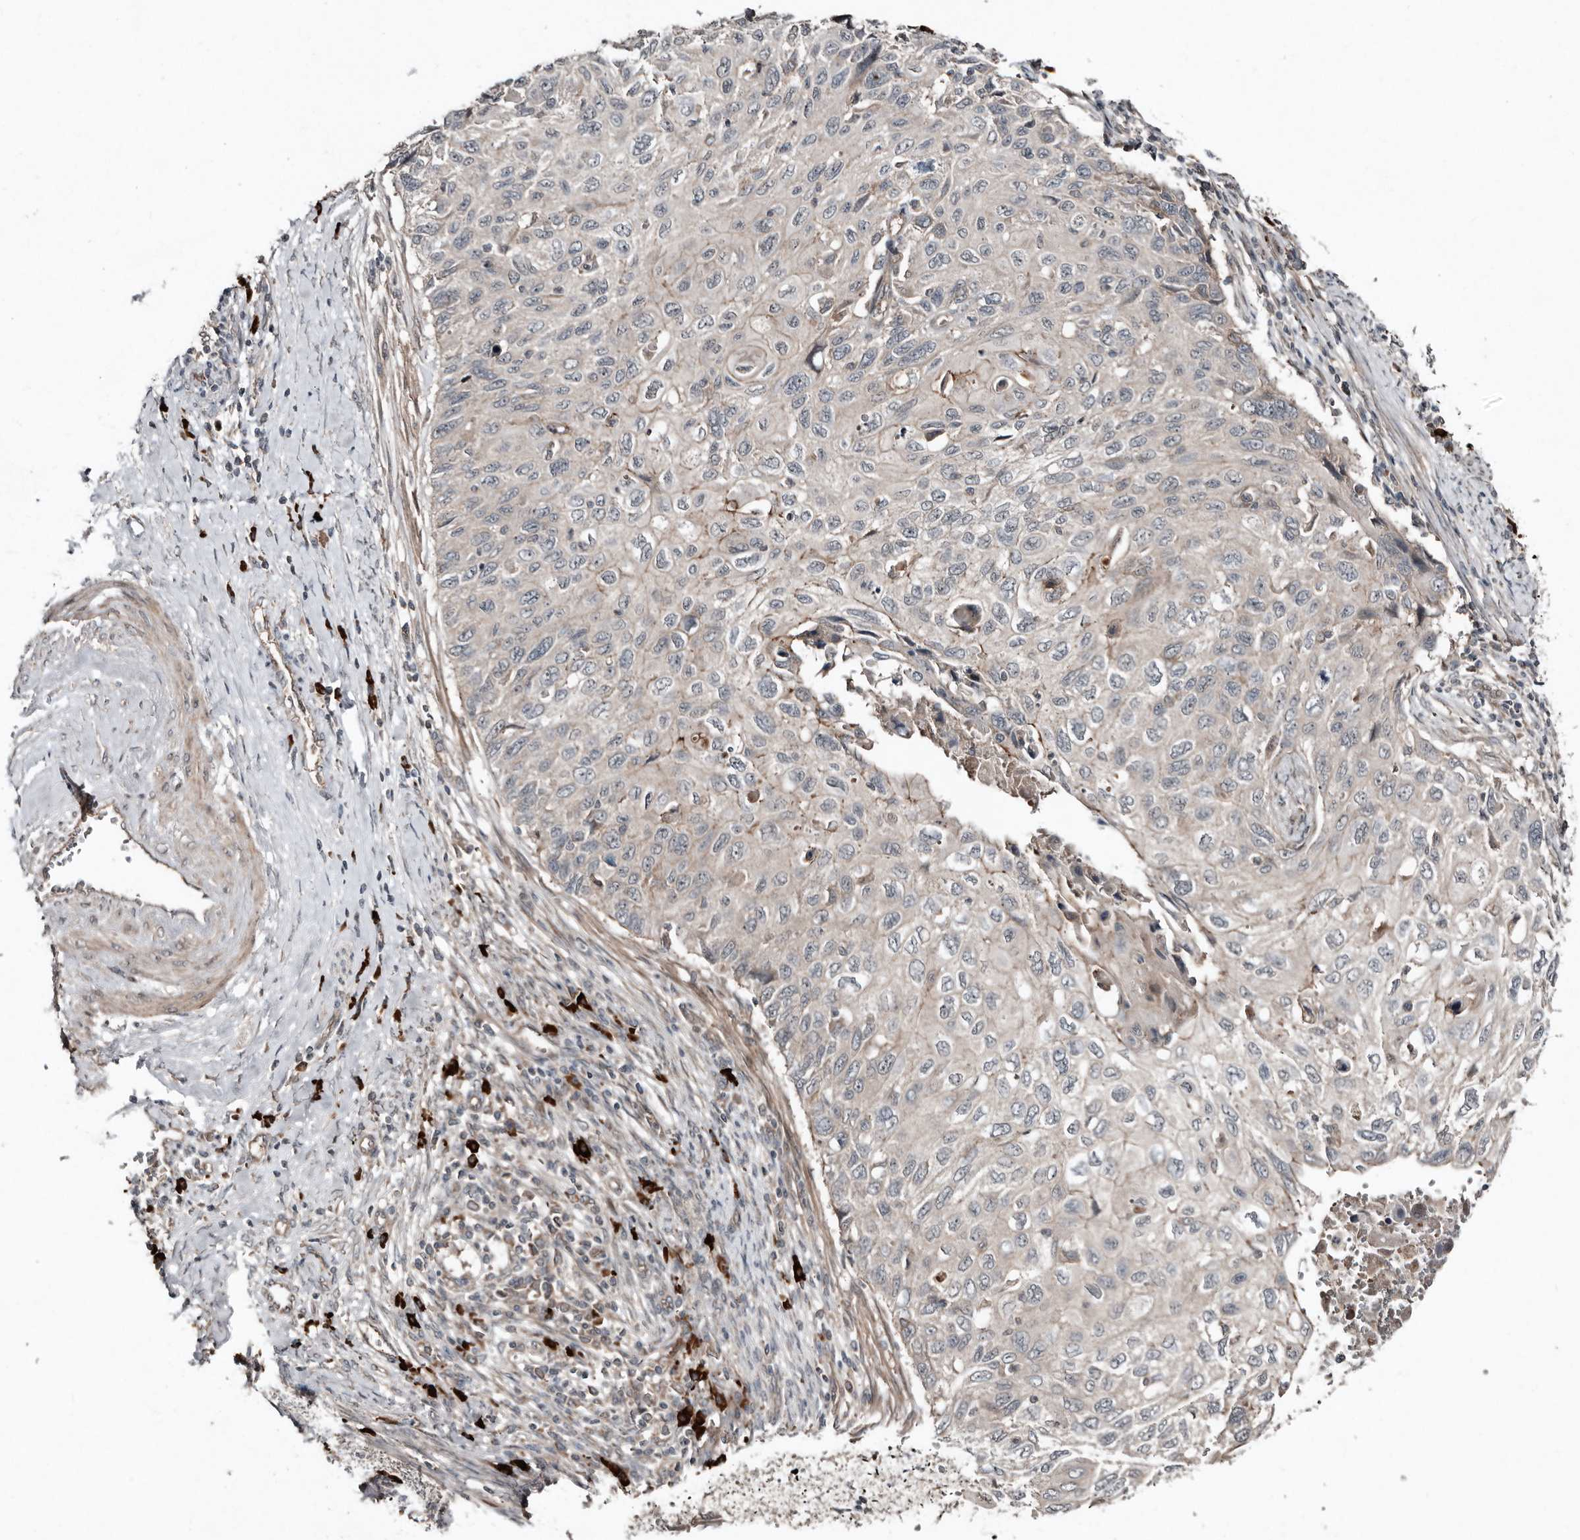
{"staining": {"intensity": "negative", "quantity": "none", "location": "none"}, "tissue": "cervical cancer", "cell_type": "Tumor cells", "image_type": "cancer", "snomed": [{"axis": "morphology", "description": "Squamous cell carcinoma, NOS"}, {"axis": "topography", "description": "Cervix"}], "caption": "Tumor cells are negative for brown protein staining in cervical squamous cell carcinoma.", "gene": "TEAD3", "patient": {"sex": "female", "age": 70}}